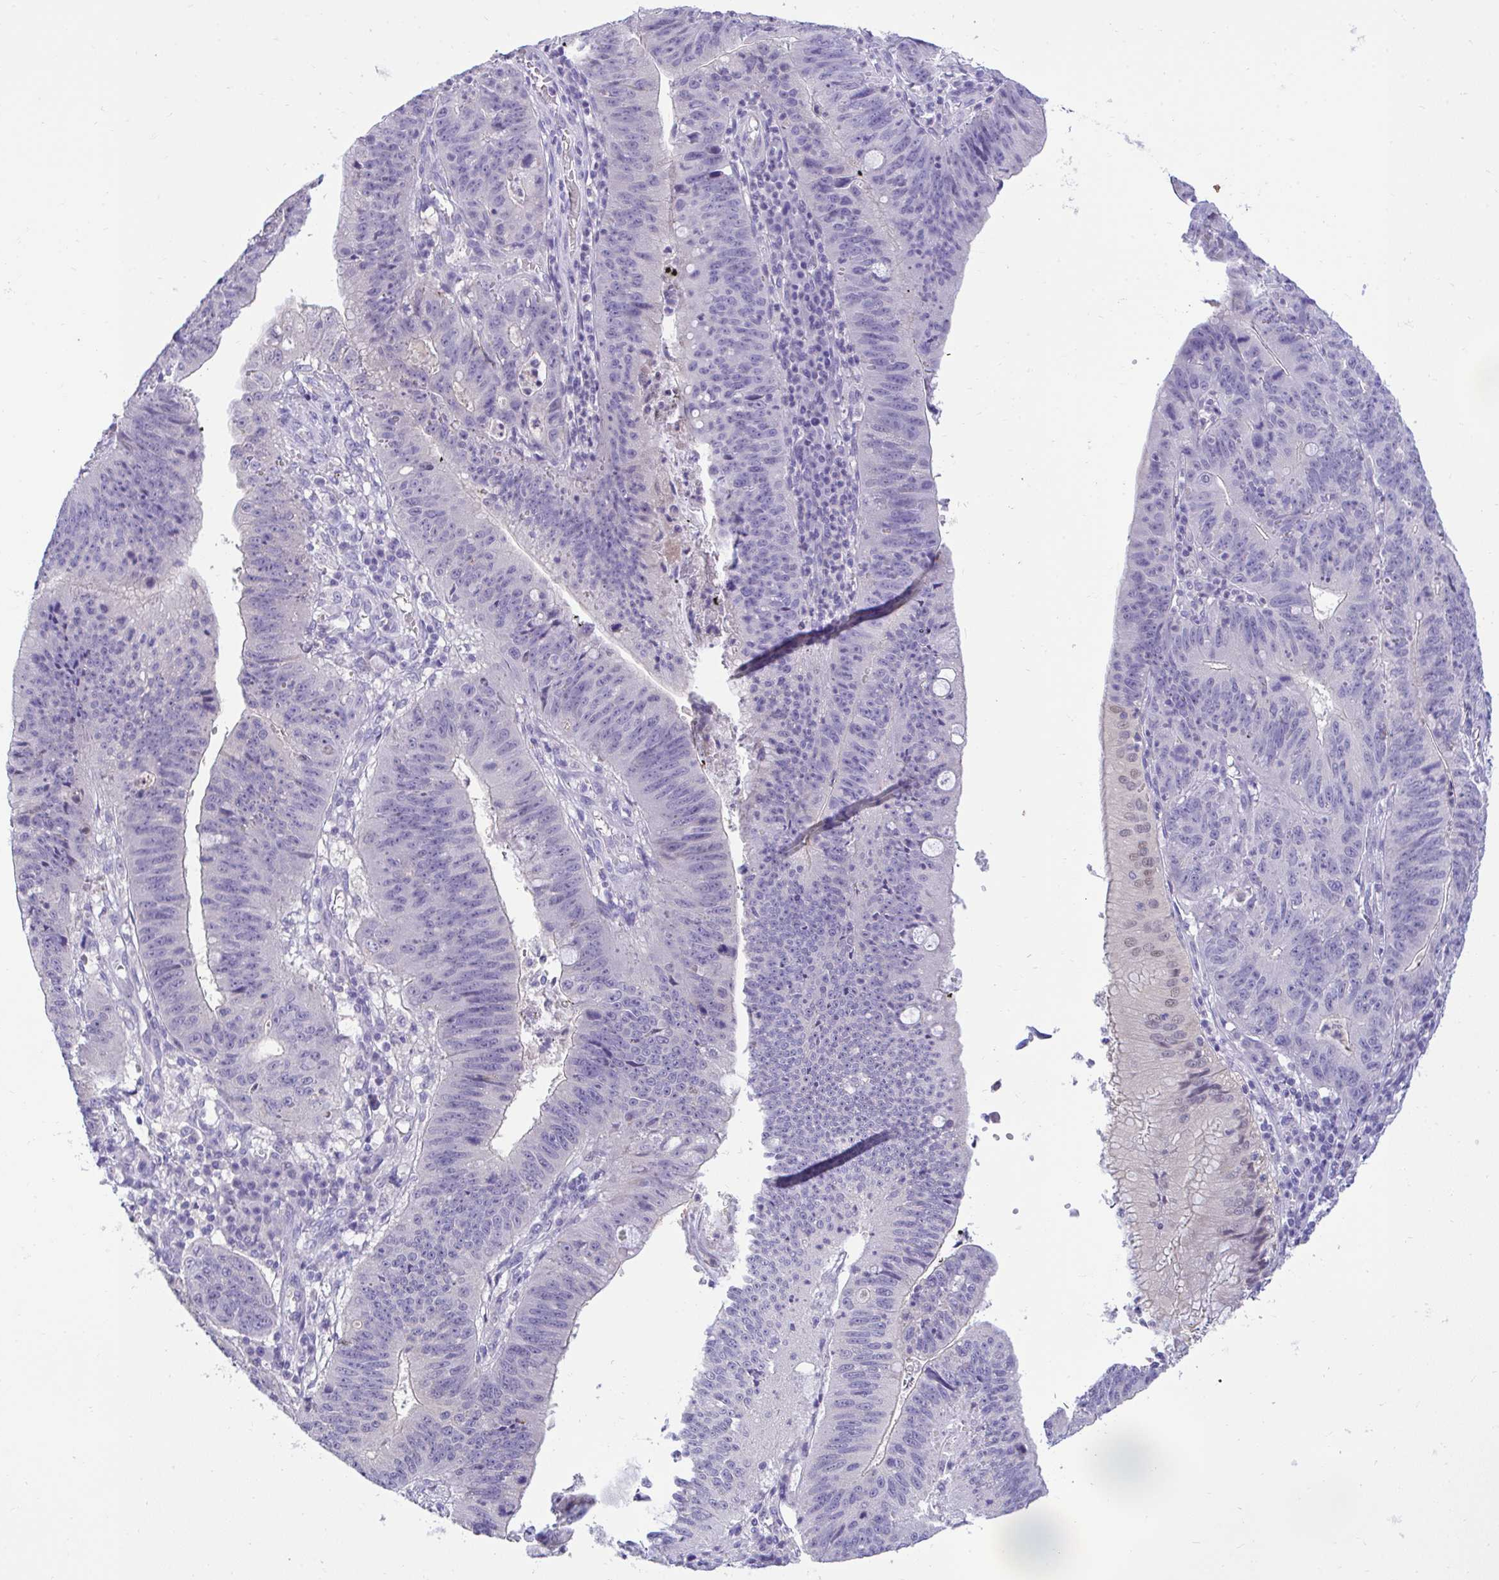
{"staining": {"intensity": "weak", "quantity": "<25%", "location": "nuclear"}, "tissue": "stomach cancer", "cell_type": "Tumor cells", "image_type": "cancer", "snomed": [{"axis": "morphology", "description": "Adenocarcinoma, NOS"}, {"axis": "topography", "description": "Stomach"}], "caption": "Immunohistochemistry (IHC) photomicrograph of neoplastic tissue: stomach cancer (adenocarcinoma) stained with DAB (3,3'-diaminobenzidine) shows no significant protein expression in tumor cells.", "gene": "TMCO5A", "patient": {"sex": "male", "age": 59}}